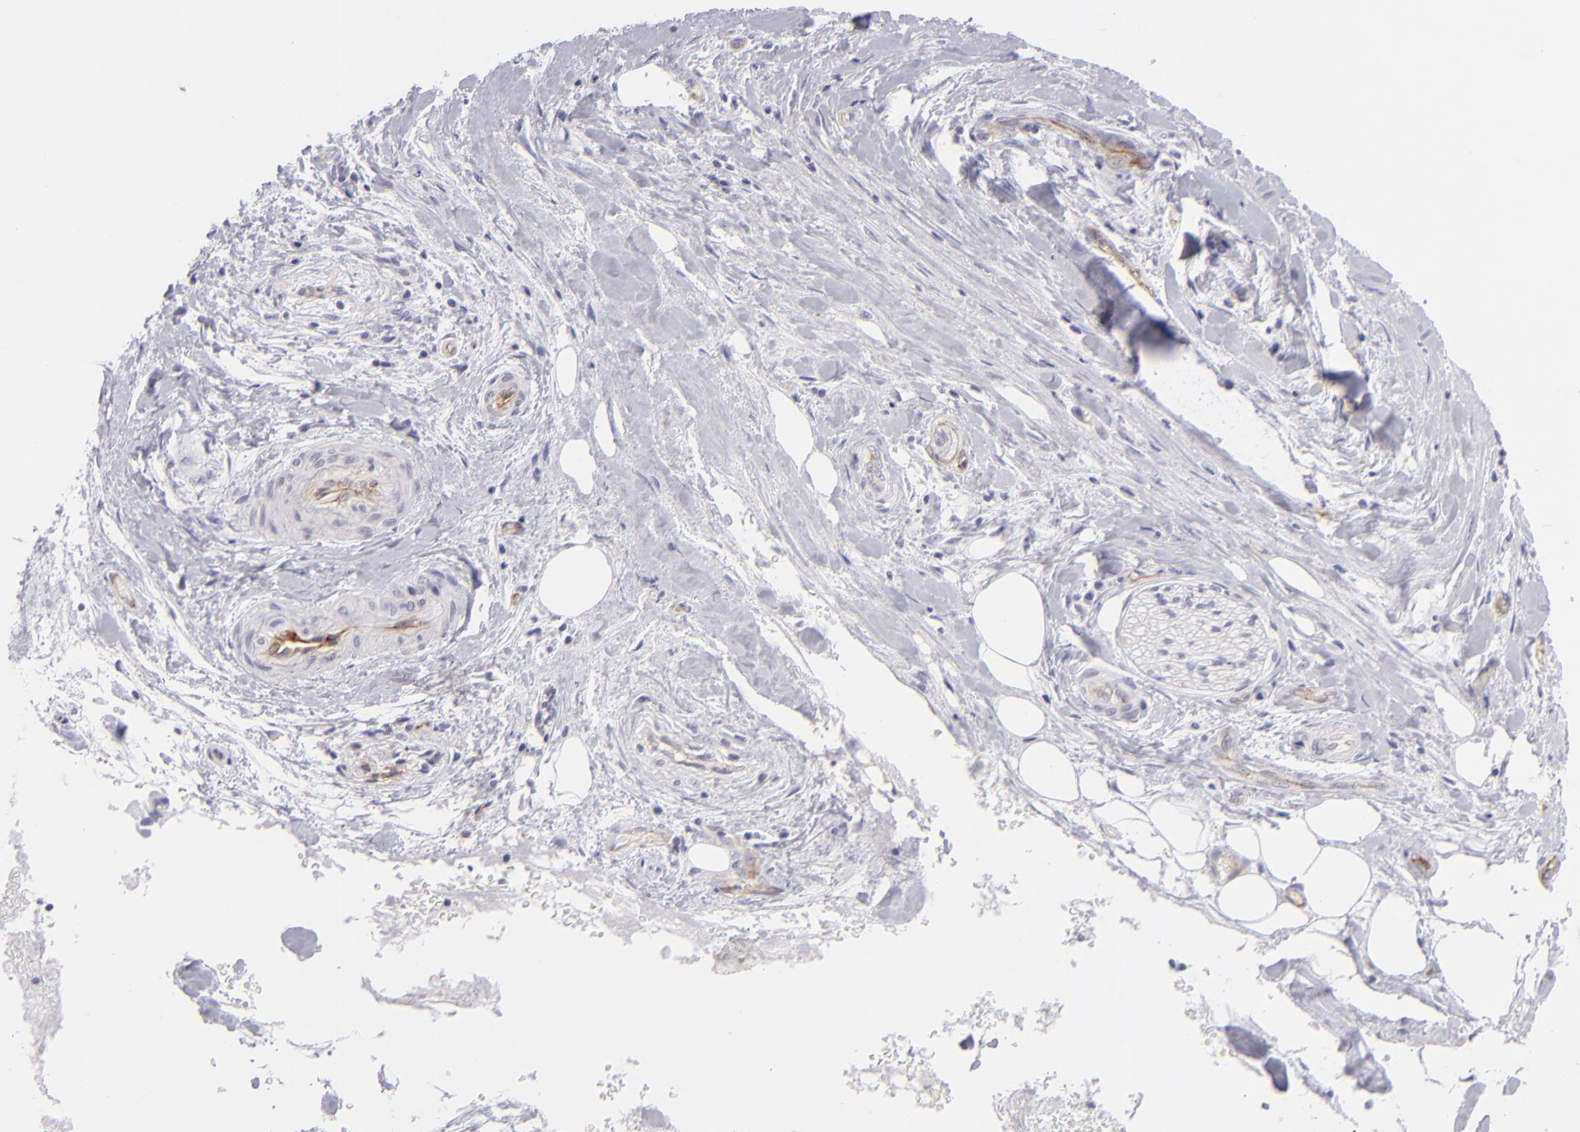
{"staining": {"intensity": "negative", "quantity": "none", "location": "none"}, "tissue": "liver cancer", "cell_type": "Tumor cells", "image_type": "cancer", "snomed": [{"axis": "morphology", "description": "Cholangiocarcinoma"}, {"axis": "topography", "description": "Liver"}], "caption": "DAB (3,3'-diaminobenzidine) immunohistochemical staining of human liver cancer displays no significant expression in tumor cells. Nuclei are stained in blue.", "gene": "THBD", "patient": {"sex": "male", "age": 58}}